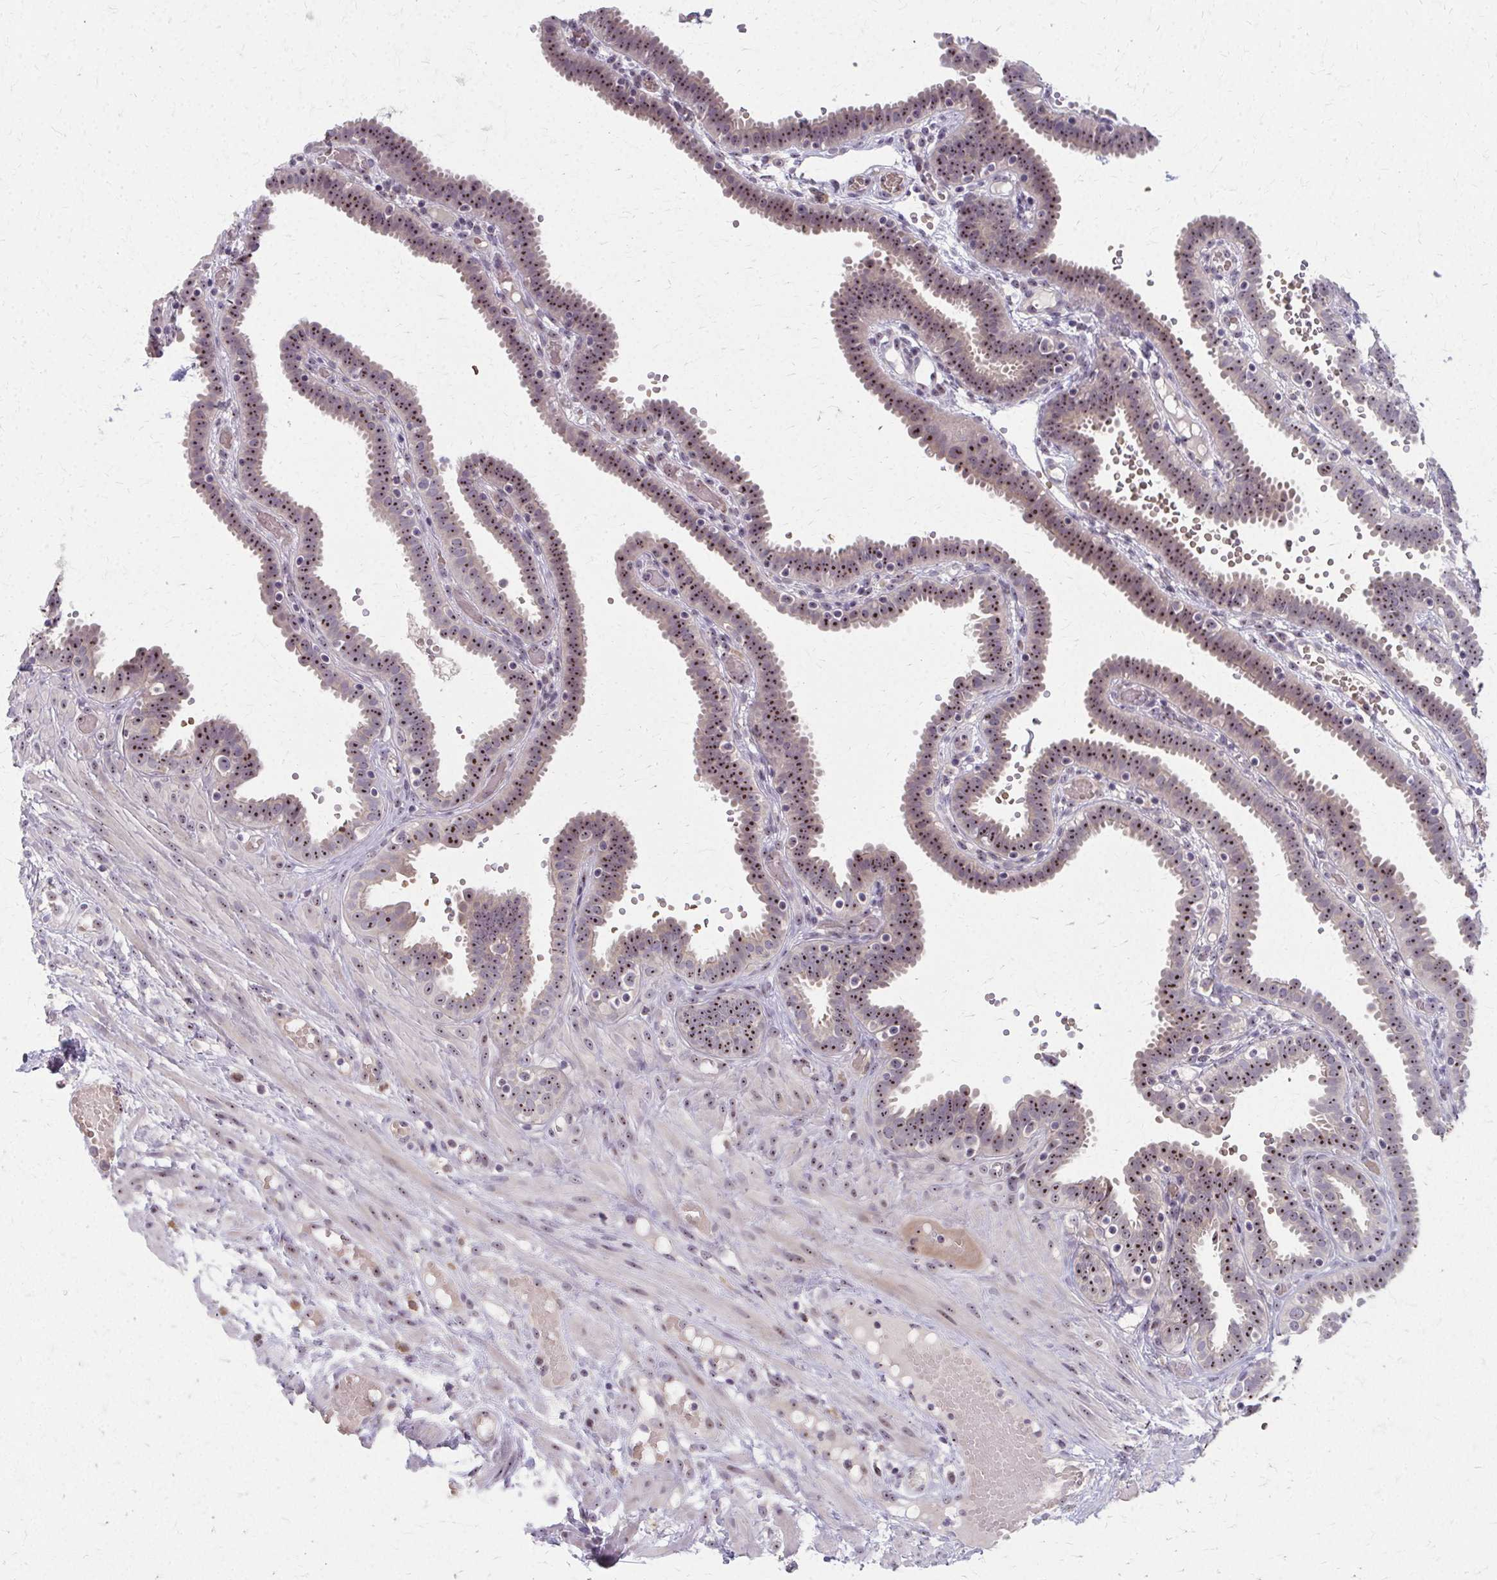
{"staining": {"intensity": "moderate", "quantity": ">75%", "location": "nuclear"}, "tissue": "fallopian tube", "cell_type": "Glandular cells", "image_type": "normal", "snomed": [{"axis": "morphology", "description": "Normal tissue, NOS"}, {"axis": "topography", "description": "Fallopian tube"}], "caption": "Moderate nuclear protein positivity is seen in approximately >75% of glandular cells in fallopian tube. (brown staining indicates protein expression, while blue staining denotes nuclei).", "gene": "NUDT16", "patient": {"sex": "female", "age": 37}}